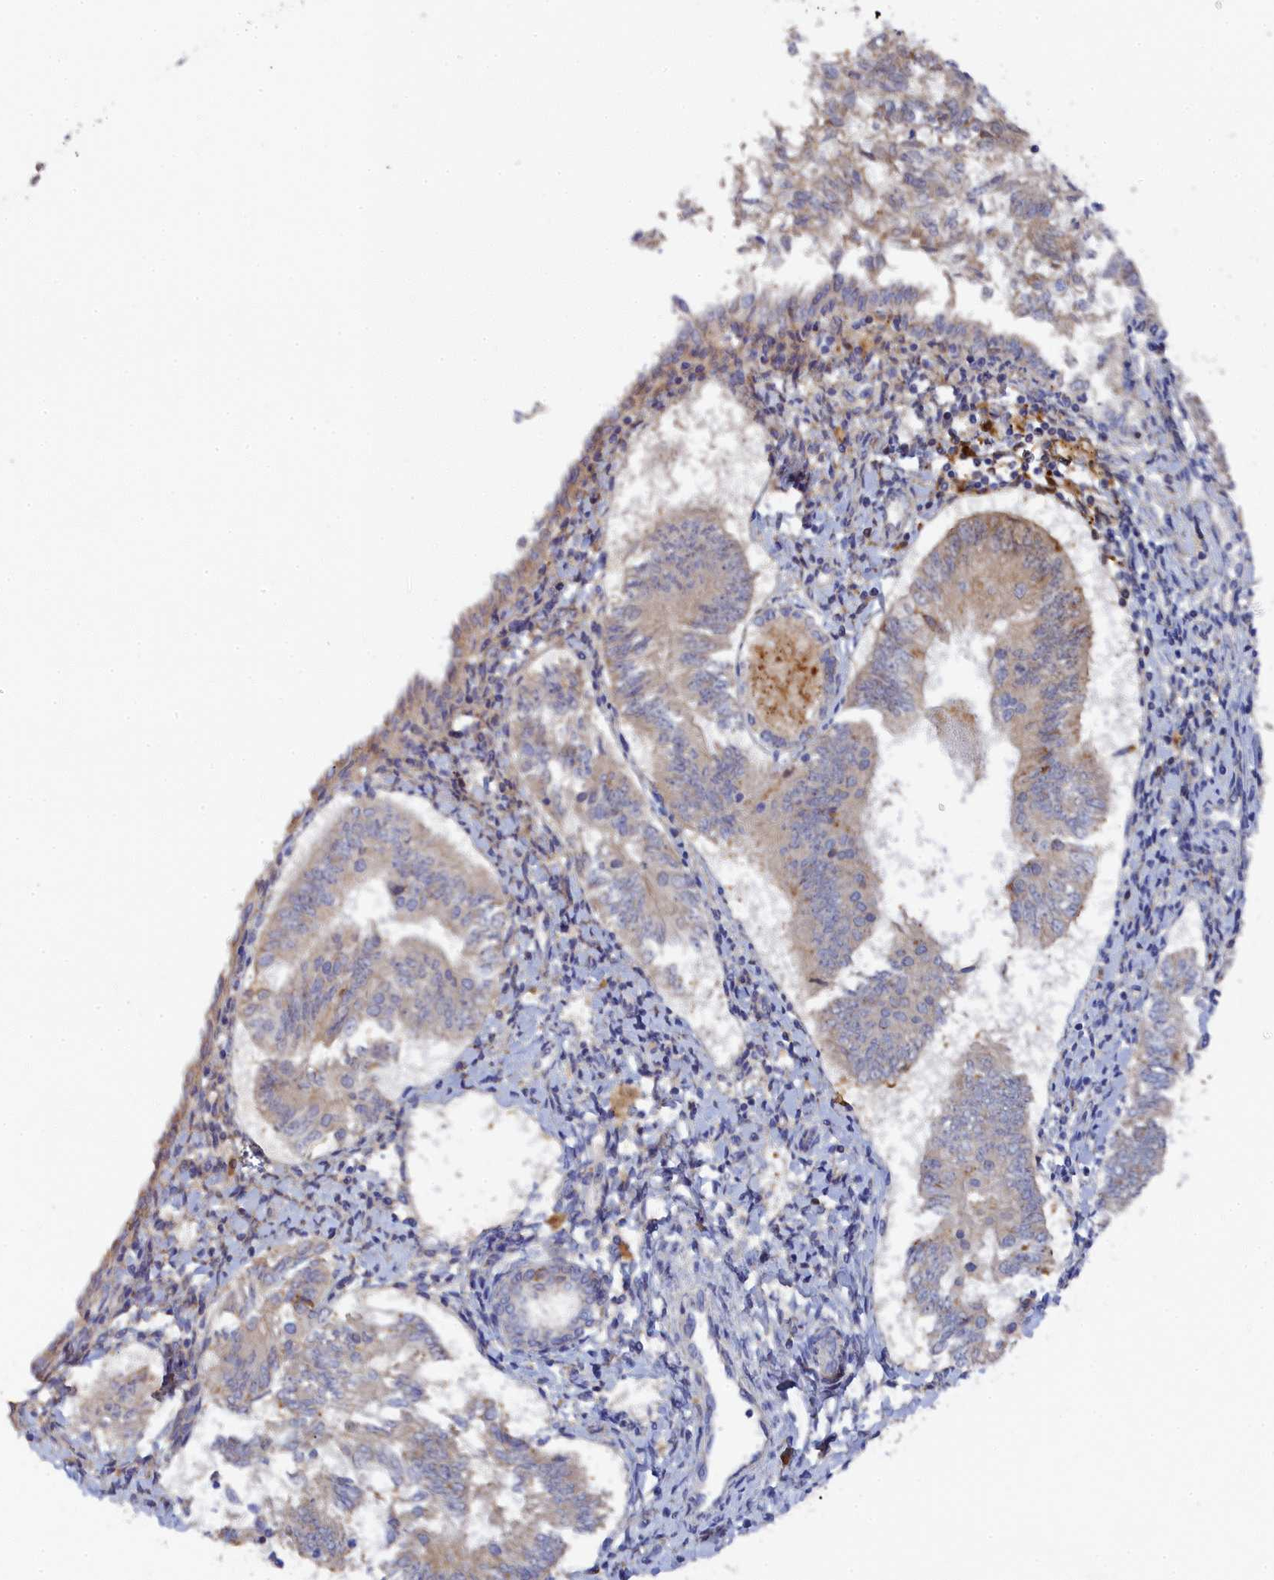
{"staining": {"intensity": "negative", "quantity": "none", "location": "none"}, "tissue": "endometrial cancer", "cell_type": "Tumor cells", "image_type": "cancer", "snomed": [{"axis": "morphology", "description": "Adenocarcinoma, NOS"}, {"axis": "topography", "description": "Endometrium"}], "caption": "DAB immunohistochemical staining of human endometrial adenocarcinoma shows no significant staining in tumor cells. Brightfield microscopy of IHC stained with DAB (3,3'-diaminobenzidine) (brown) and hematoxylin (blue), captured at high magnification.", "gene": "SPATA5L1", "patient": {"sex": "female", "age": 58}}